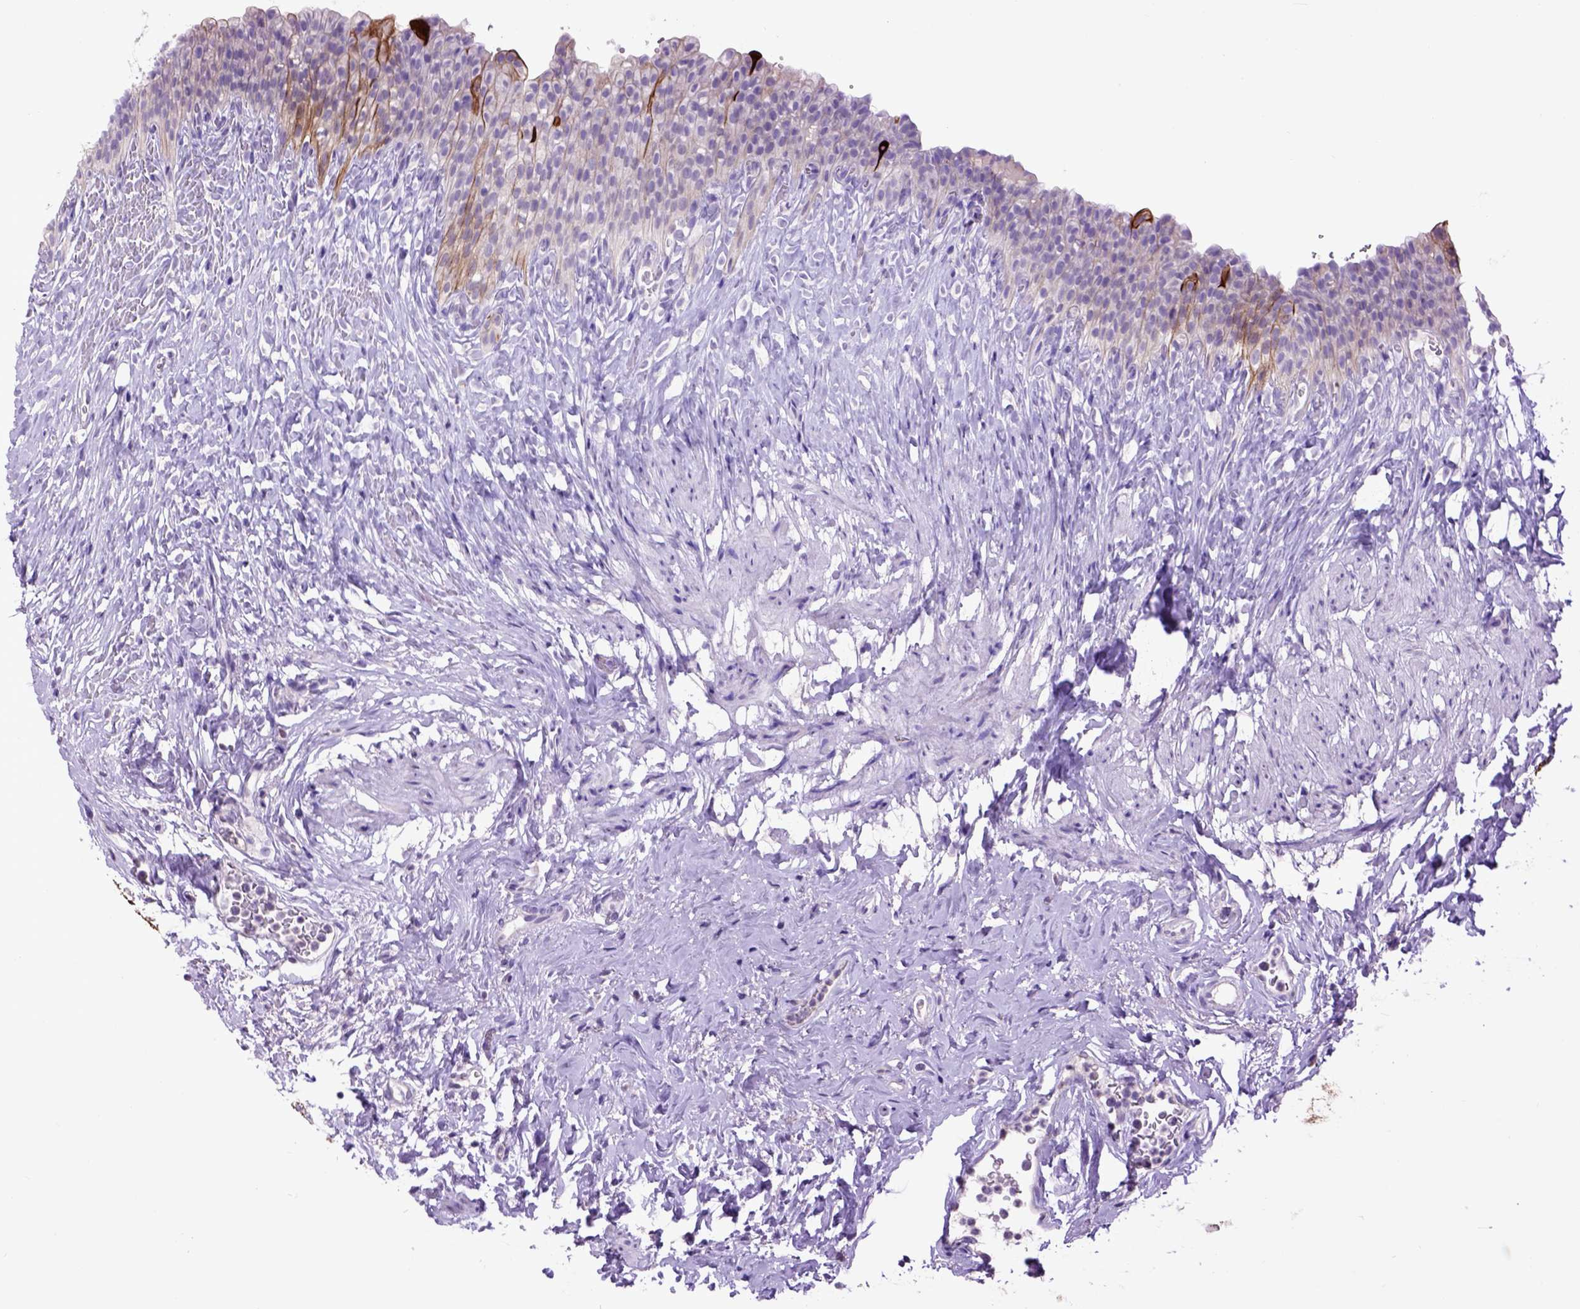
{"staining": {"intensity": "strong", "quantity": "<25%", "location": "cytoplasmic/membranous"}, "tissue": "urinary bladder", "cell_type": "Urothelial cells", "image_type": "normal", "snomed": [{"axis": "morphology", "description": "Normal tissue, NOS"}, {"axis": "topography", "description": "Urinary bladder"}, {"axis": "topography", "description": "Prostate"}], "caption": "Urinary bladder stained with IHC reveals strong cytoplasmic/membranous staining in approximately <25% of urothelial cells. (DAB IHC with brightfield microscopy, high magnification).", "gene": "RAB25", "patient": {"sex": "male", "age": 76}}